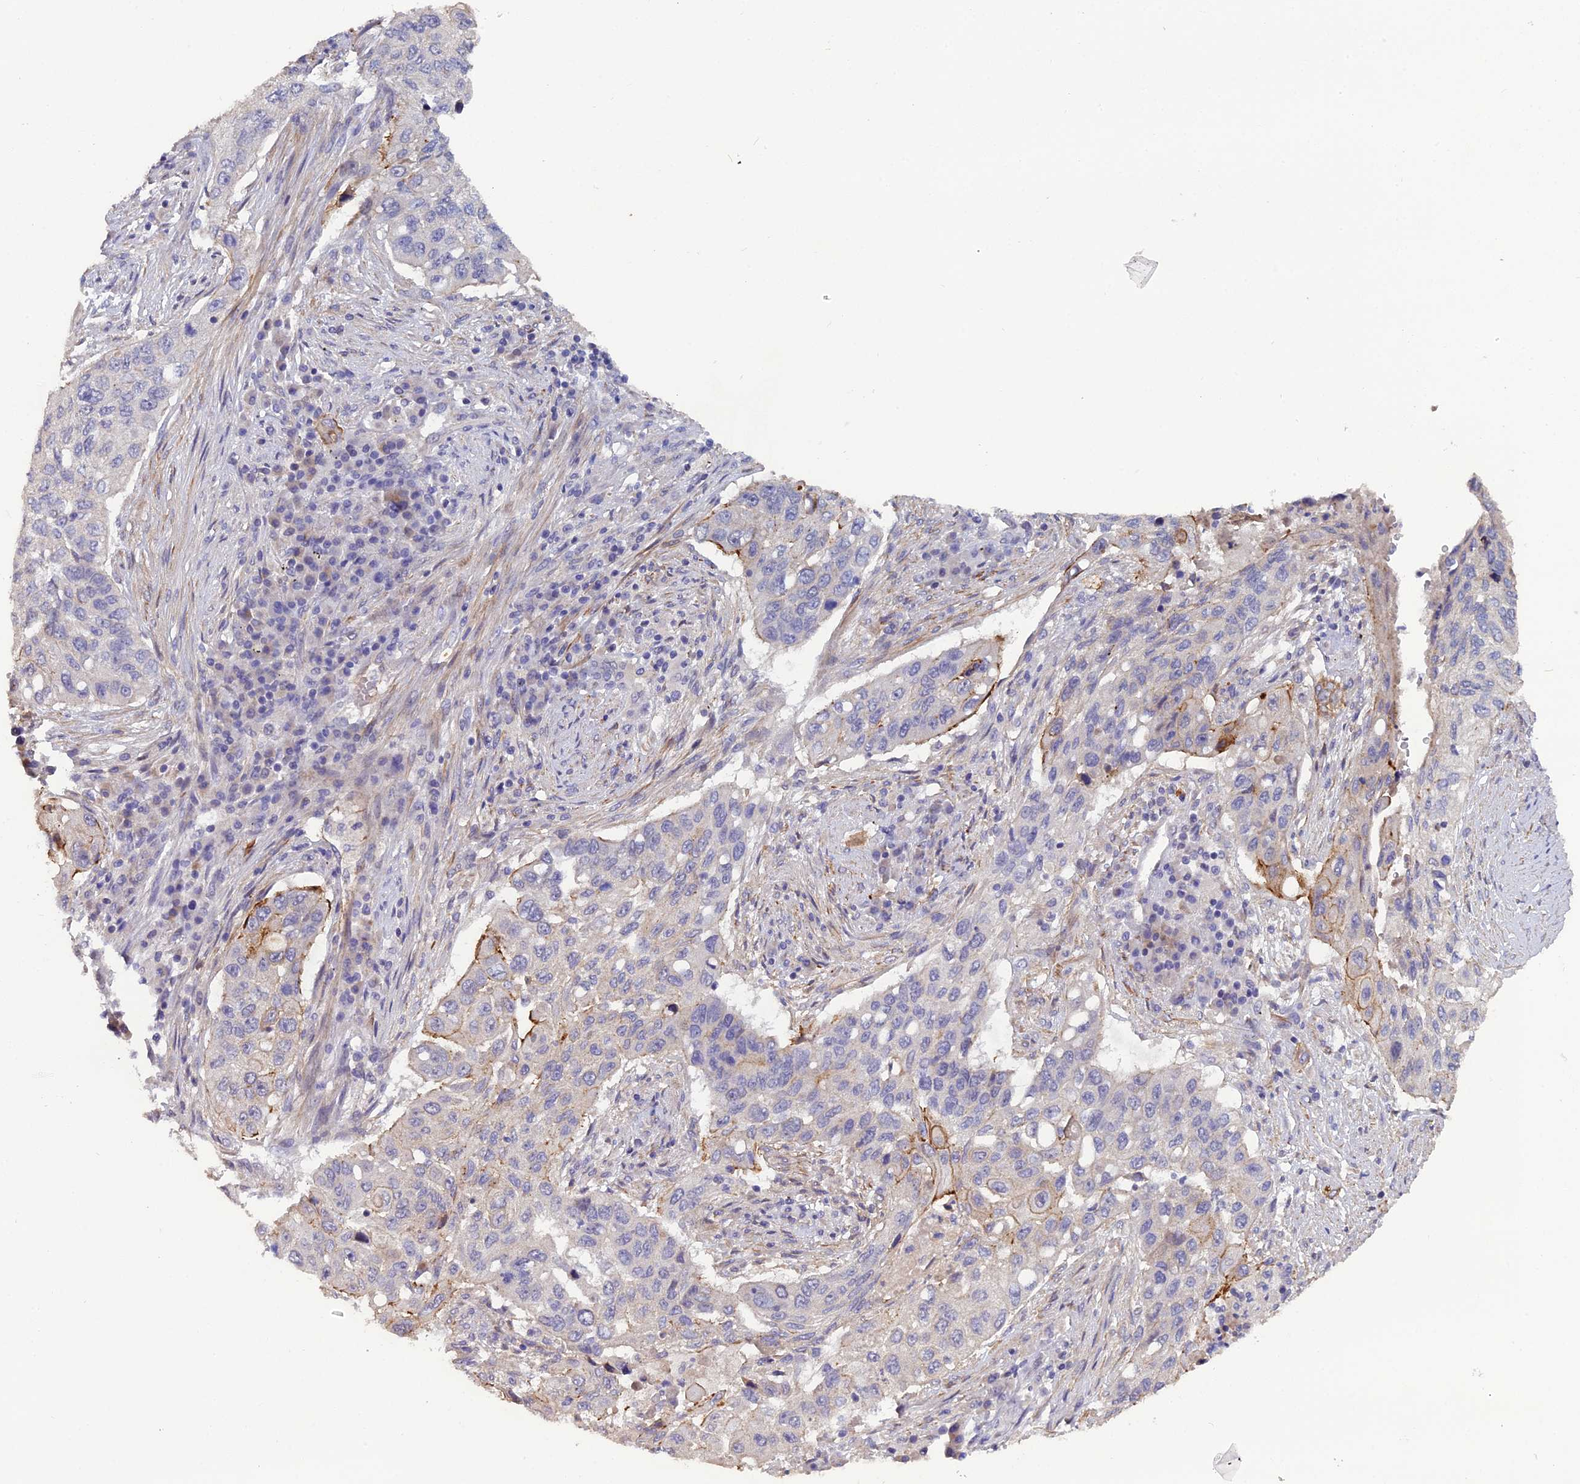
{"staining": {"intensity": "moderate", "quantity": "<25%", "location": "cytoplasmic/membranous"}, "tissue": "lung cancer", "cell_type": "Tumor cells", "image_type": "cancer", "snomed": [{"axis": "morphology", "description": "Squamous cell carcinoma, NOS"}, {"axis": "topography", "description": "Lung"}], "caption": "Lung squamous cell carcinoma stained for a protein (brown) exhibits moderate cytoplasmic/membranous positive expression in about <25% of tumor cells.", "gene": "CFAP47", "patient": {"sex": "female", "age": 63}}